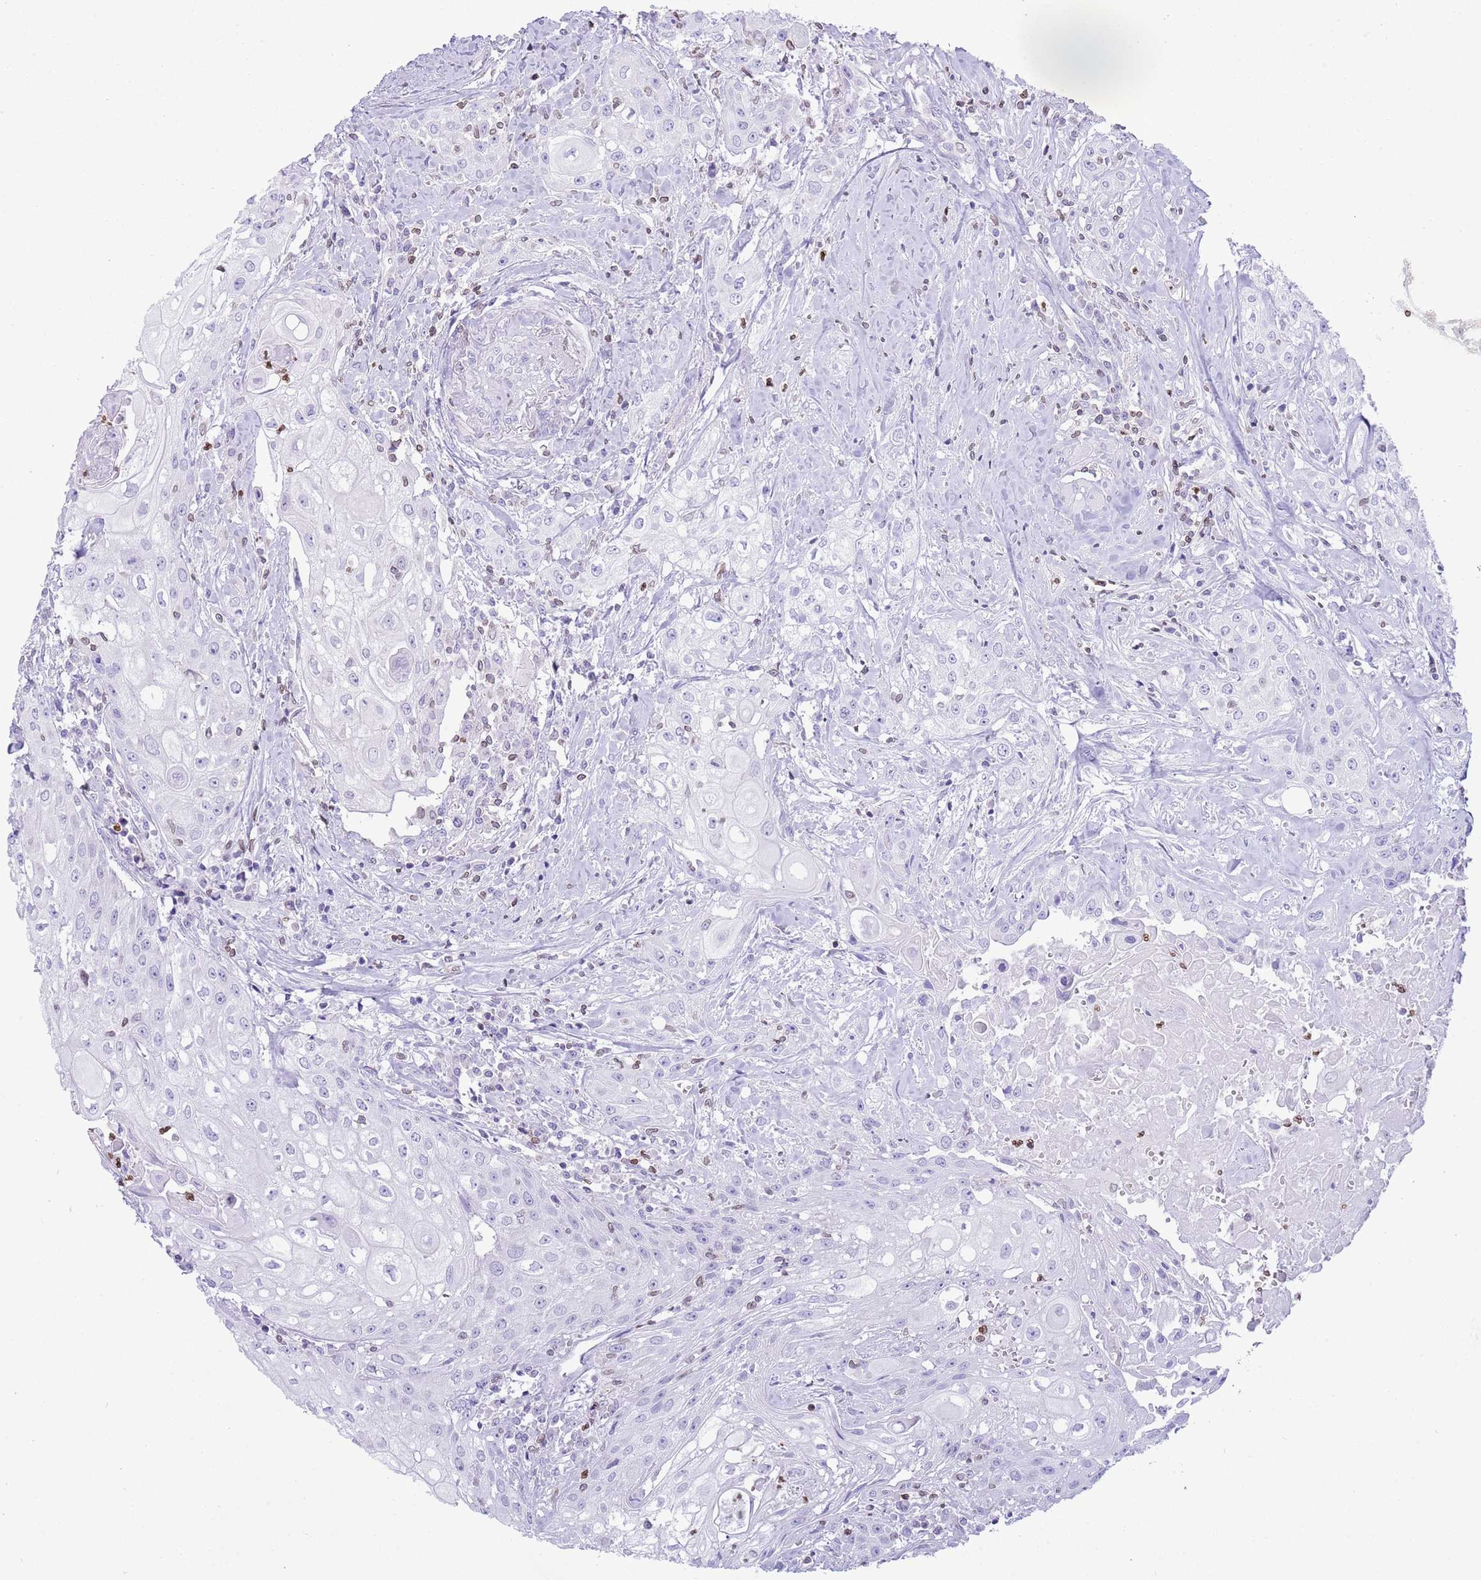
{"staining": {"intensity": "negative", "quantity": "none", "location": "none"}, "tissue": "head and neck cancer", "cell_type": "Tumor cells", "image_type": "cancer", "snomed": [{"axis": "morphology", "description": "Squamous cell carcinoma, NOS"}, {"axis": "topography", "description": "Oral tissue"}, {"axis": "topography", "description": "Head-Neck"}], "caption": "An immunohistochemistry image of squamous cell carcinoma (head and neck) is shown. There is no staining in tumor cells of squamous cell carcinoma (head and neck).", "gene": "LBR", "patient": {"sex": "female", "age": 82}}